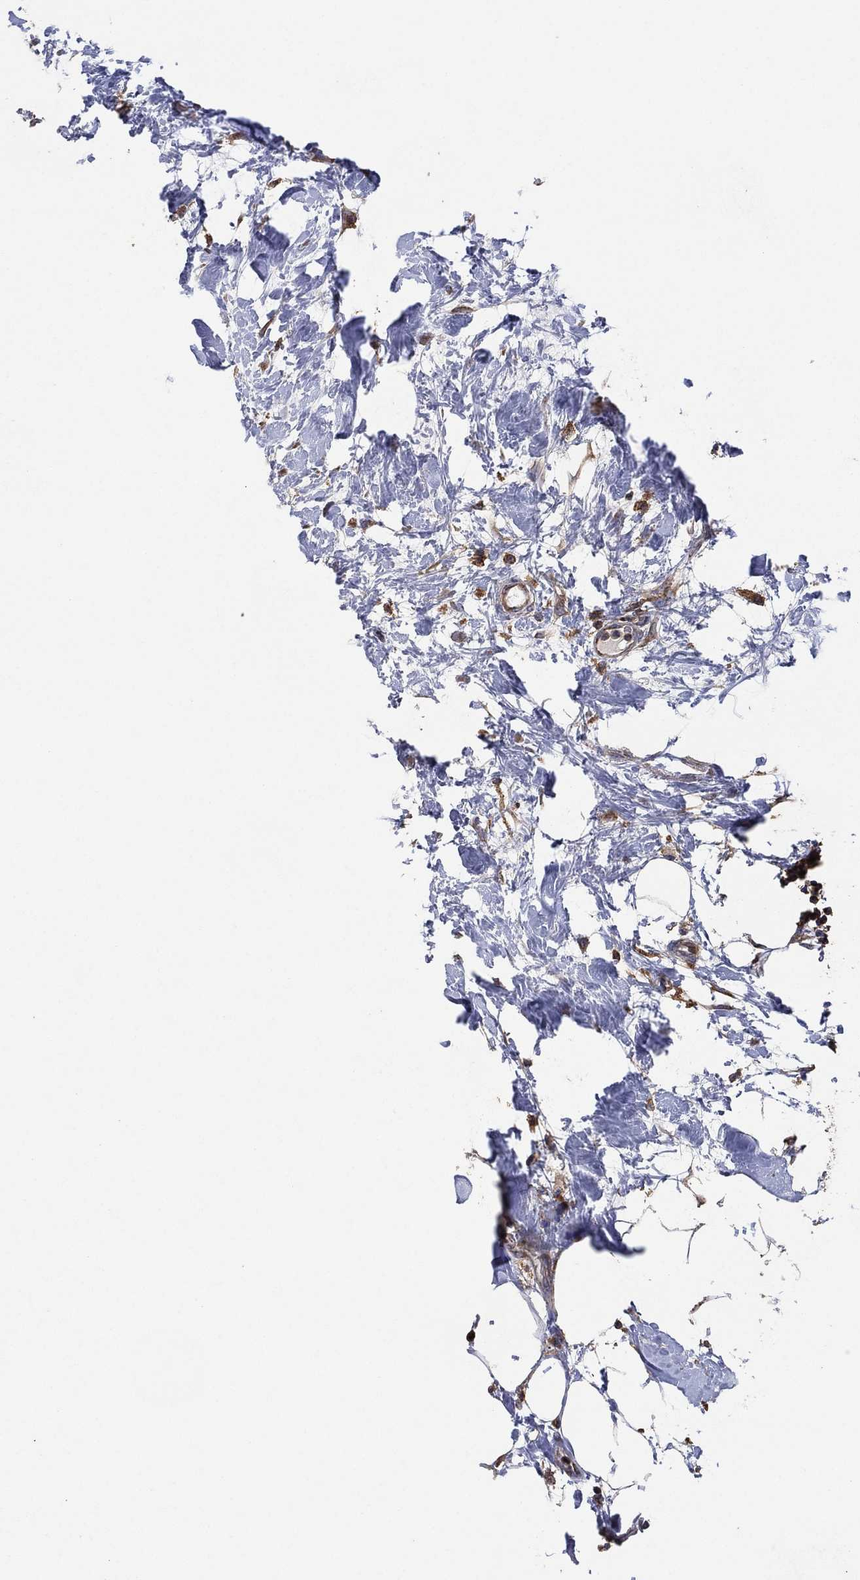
{"staining": {"intensity": "strong", "quantity": ">75%", "location": "cytoplasmic/membranous"}, "tissue": "breast cancer", "cell_type": "Tumor cells", "image_type": "cancer", "snomed": [{"axis": "morphology", "description": "Normal tissue, NOS"}, {"axis": "morphology", "description": "Duct carcinoma"}, {"axis": "topography", "description": "Breast"}], "caption": "An immunohistochemistry micrograph of tumor tissue is shown. Protein staining in brown labels strong cytoplasmic/membranous positivity in breast invasive ductal carcinoma within tumor cells.", "gene": "LIMD1", "patient": {"sex": "female", "age": 40}}